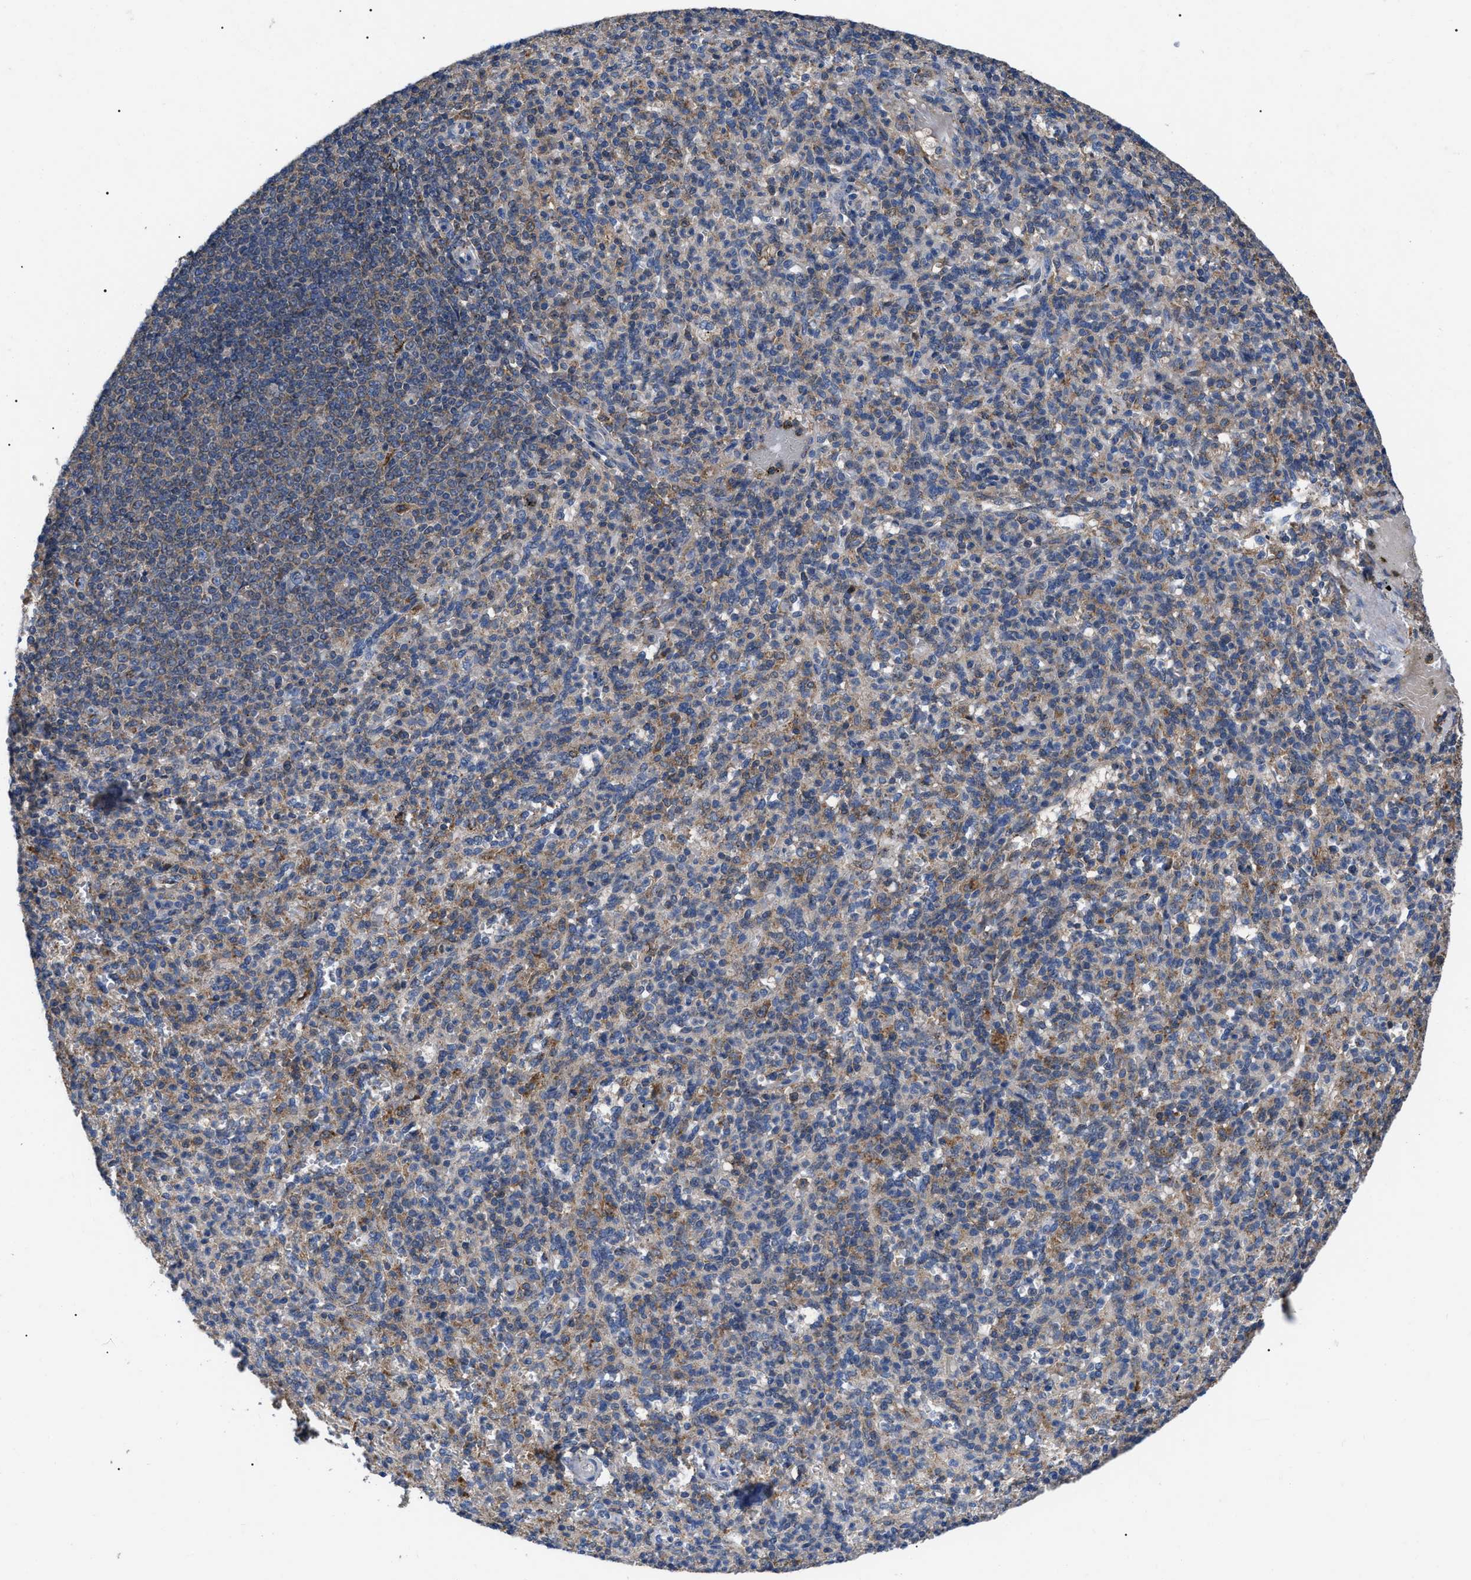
{"staining": {"intensity": "weak", "quantity": "25%-75%", "location": "cytoplasmic/membranous"}, "tissue": "spleen", "cell_type": "Cells in red pulp", "image_type": "normal", "snomed": [{"axis": "morphology", "description": "Normal tissue, NOS"}, {"axis": "topography", "description": "Spleen"}], "caption": "Cells in red pulp exhibit low levels of weak cytoplasmic/membranous positivity in approximately 25%-75% of cells in unremarkable spleen. Nuclei are stained in blue.", "gene": "FAM171A2", "patient": {"sex": "male", "age": 36}}